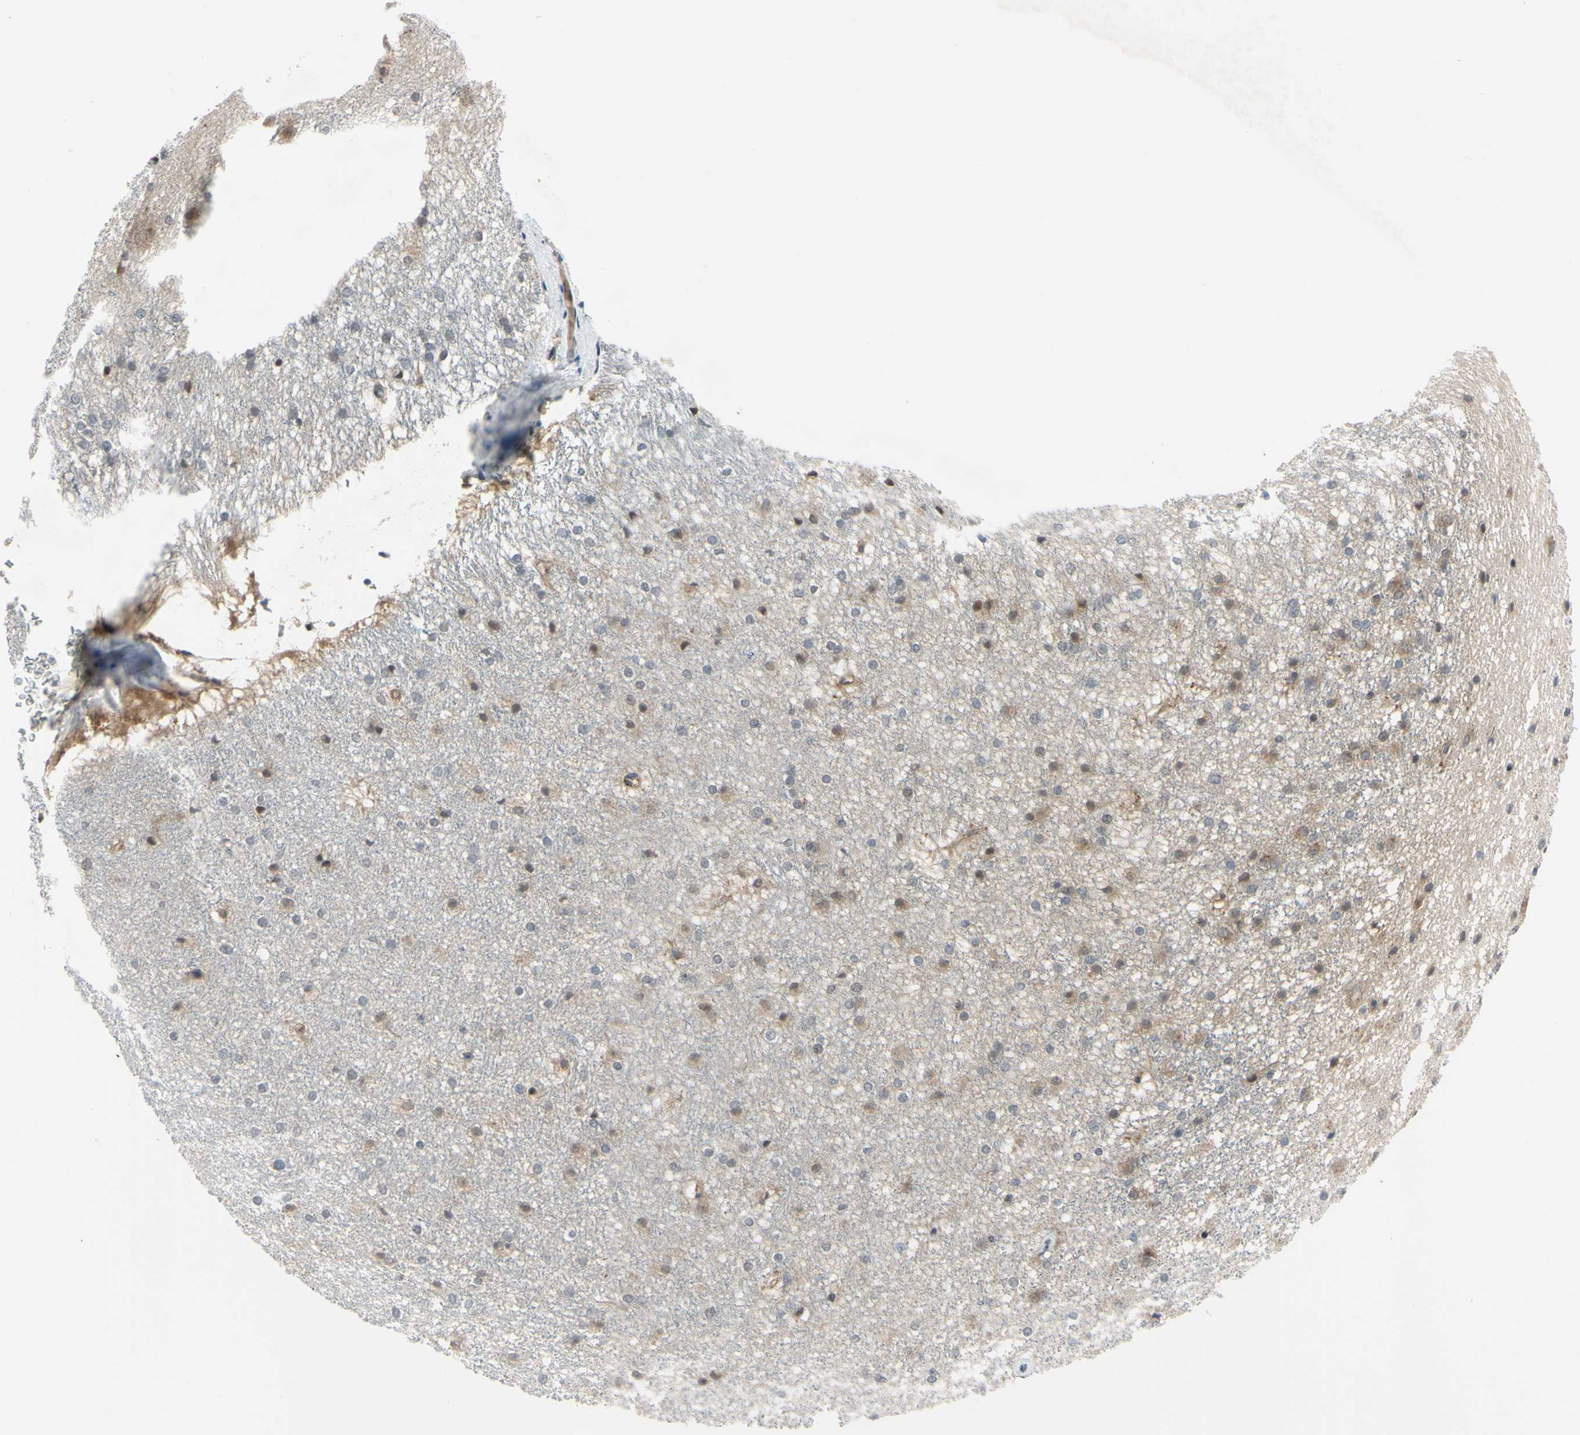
{"staining": {"intensity": "moderate", "quantity": "25%-75%", "location": "cytoplasmic/membranous,nuclear"}, "tissue": "caudate", "cell_type": "Glial cells", "image_type": "normal", "snomed": [{"axis": "morphology", "description": "Normal tissue, NOS"}, {"axis": "topography", "description": "Lateral ventricle wall"}], "caption": "The image shows staining of normal caudate, revealing moderate cytoplasmic/membranous,nuclear protein expression (brown color) within glial cells.", "gene": "COMMD9", "patient": {"sex": "female", "age": 19}}